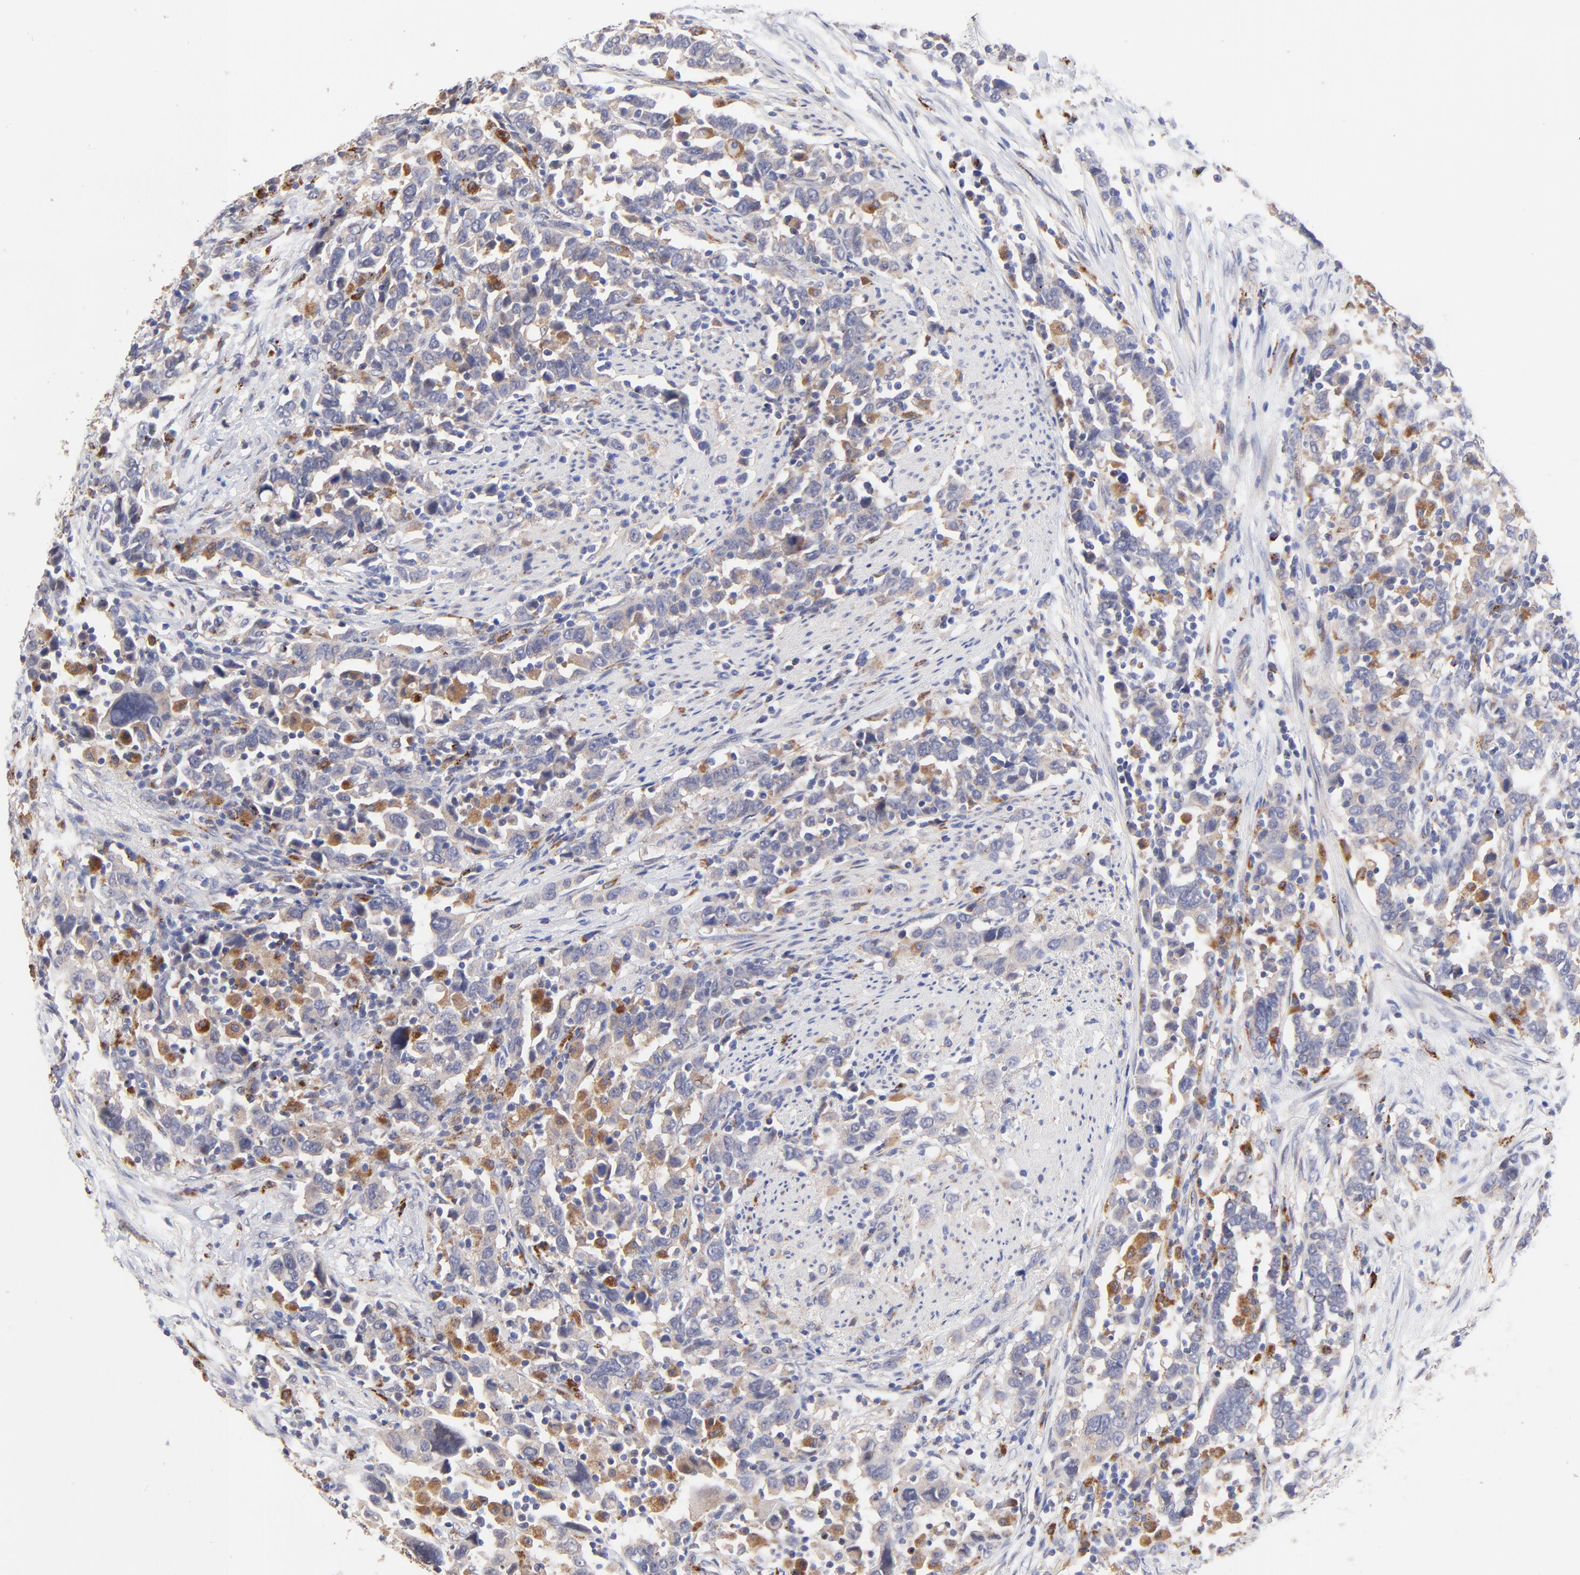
{"staining": {"intensity": "moderate", "quantity": "<25%", "location": "cytoplasmic/membranous"}, "tissue": "urothelial cancer", "cell_type": "Tumor cells", "image_type": "cancer", "snomed": [{"axis": "morphology", "description": "Urothelial carcinoma, High grade"}, {"axis": "topography", "description": "Urinary bladder"}], "caption": "Tumor cells demonstrate moderate cytoplasmic/membranous staining in about <25% of cells in high-grade urothelial carcinoma.", "gene": "PDE4B", "patient": {"sex": "male", "age": 61}}